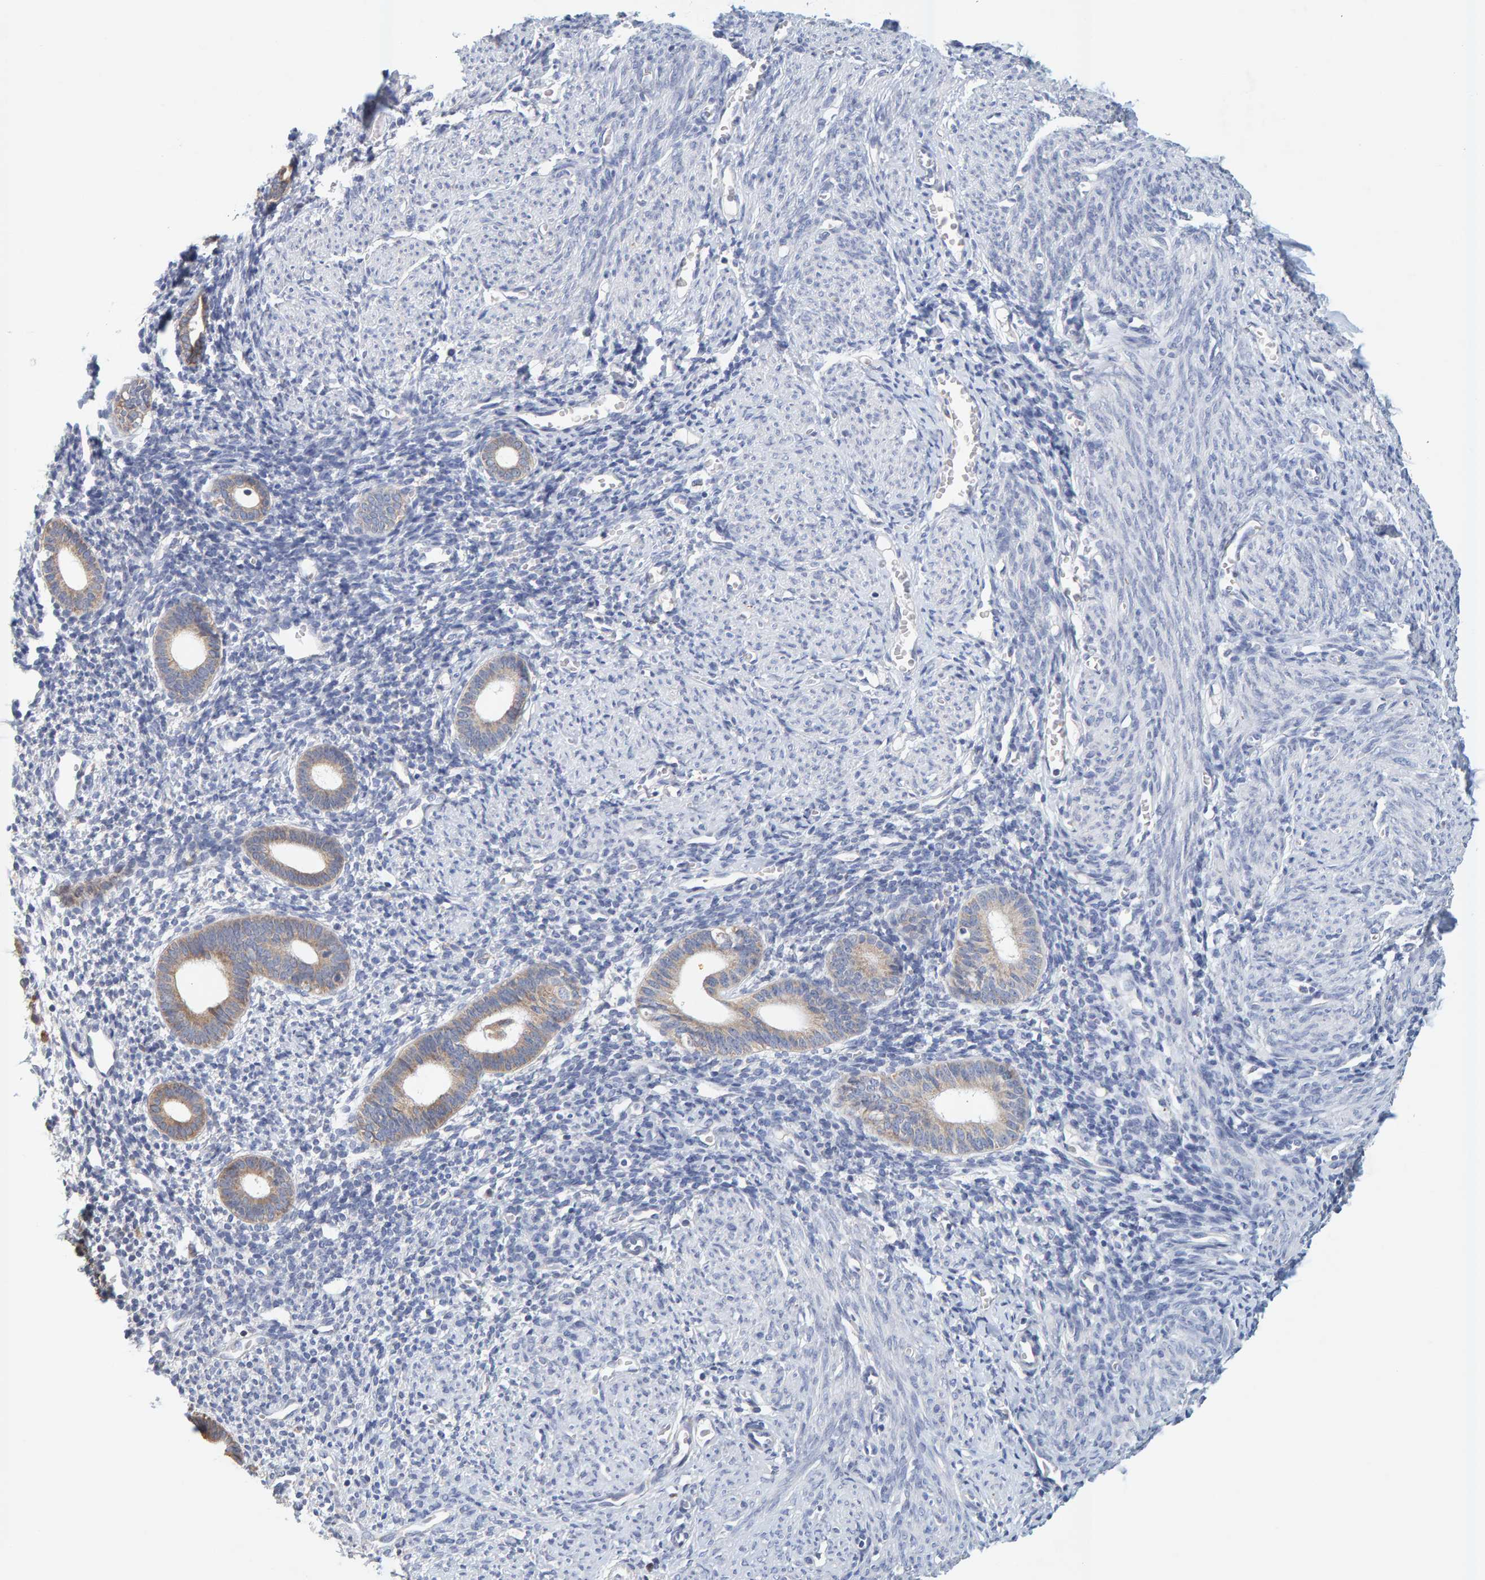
{"staining": {"intensity": "negative", "quantity": "none", "location": "none"}, "tissue": "endometrium", "cell_type": "Cells in endometrial stroma", "image_type": "normal", "snomed": [{"axis": "morphology", "description": "Normal tissue, NOS"}, {"axis": "morphology", "description": "Adenocarcinoma, NOS"}, {"axis": "topography", "description": "Endometrium"}], "caption": "Cells in endometrial stroma show no significant expression in benign endometrium.", "gene": "SGPL1", "patient": {"sex": "female", "age": 57}}